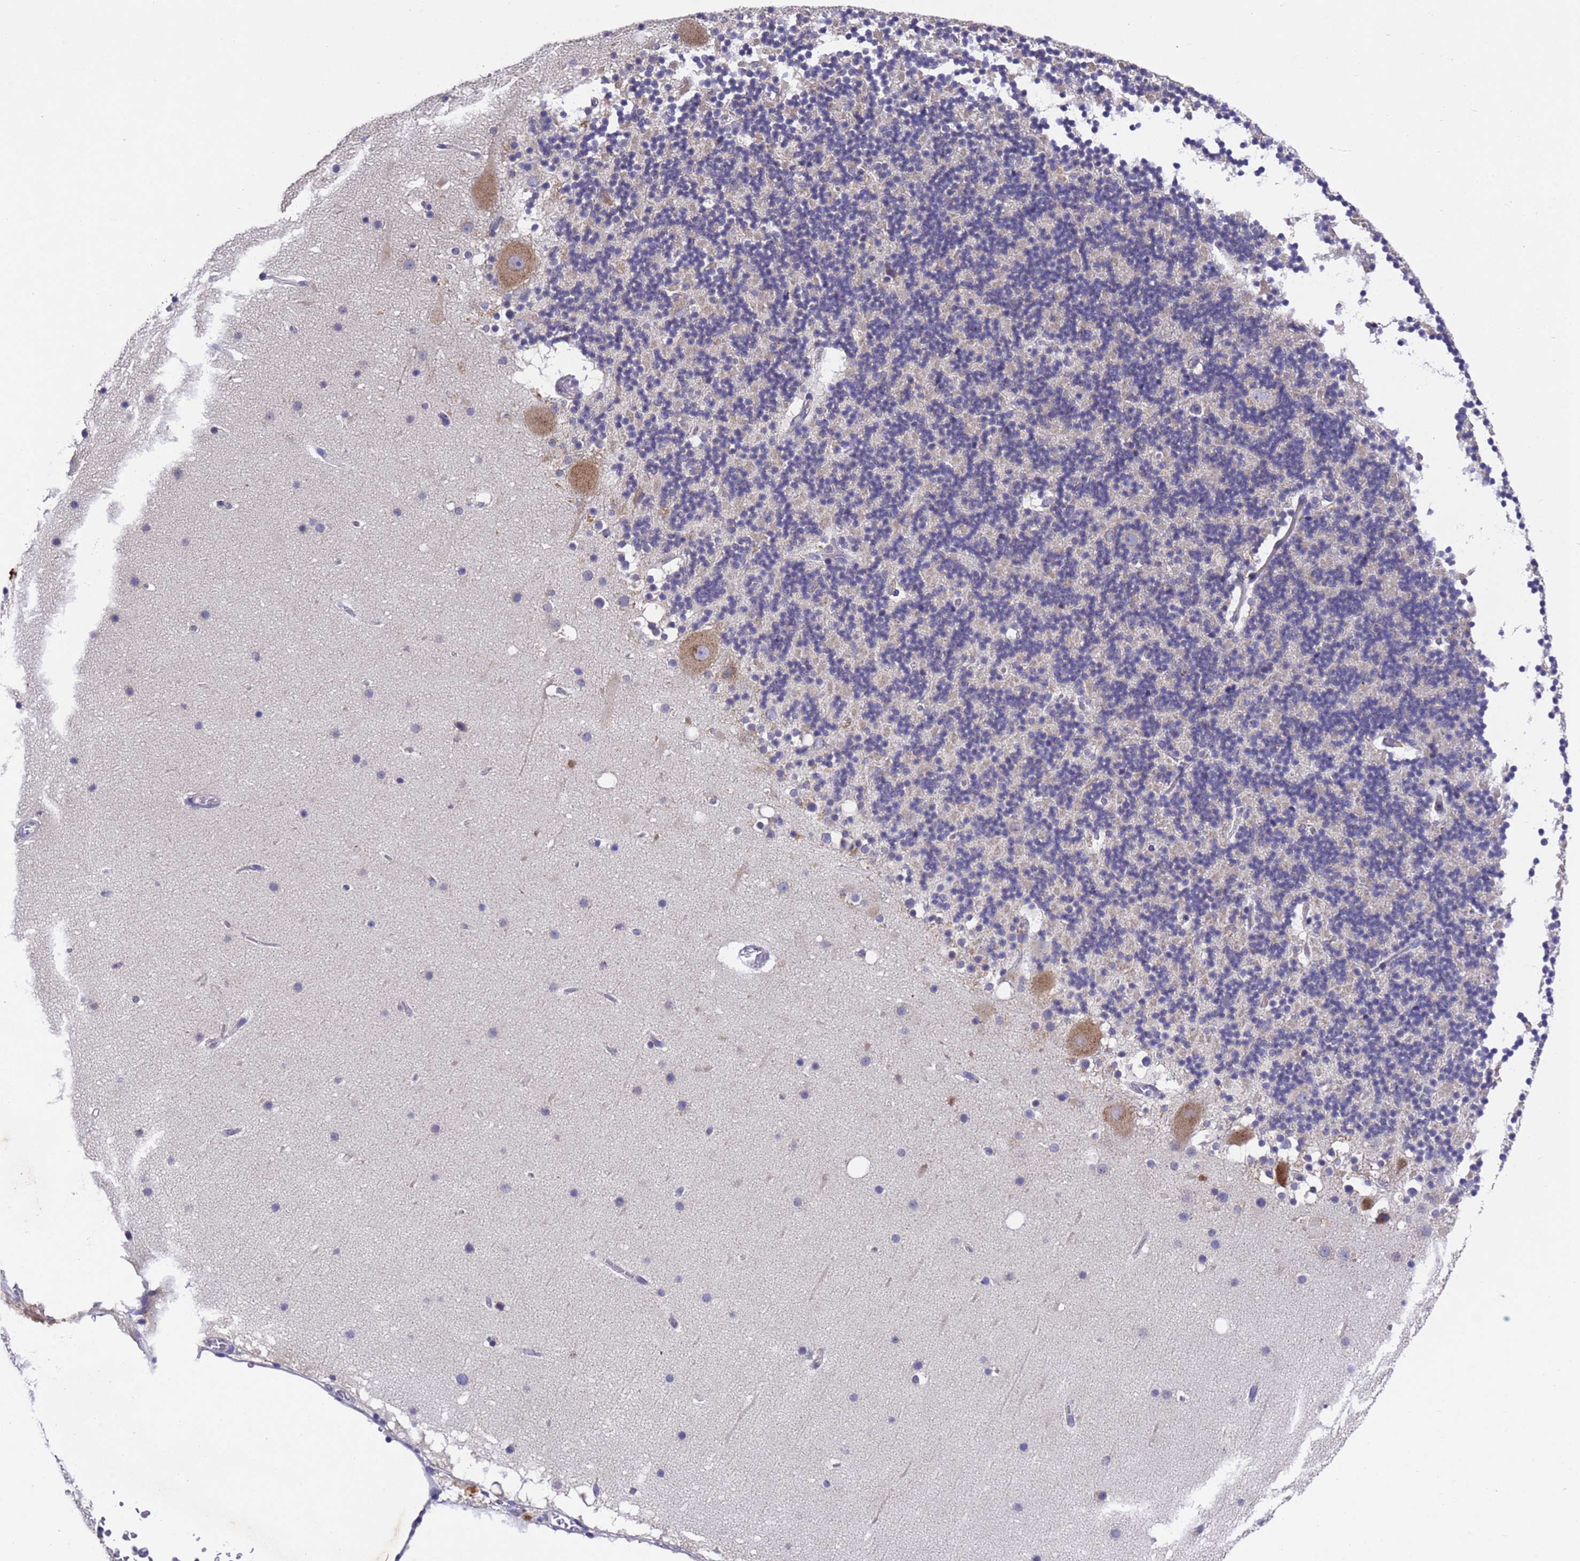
{"staining": {"intensity": "negative", "quantity": "none", "location": "none"}, "tissue": "cerebellum", "cell_type": "Cells in granular layer", "image_type": "normal", "snomed": [{"axis": "morphology", "description": "Normal tissue, NOS"}, {"axis": "topography", "description": "Cerebellum"}], "caption": "Cerebellum stained for a protein using immunohistochemistry exhibits no staining cells in granular layer.", "gene": "DCAF12L1", "patient": {"sex": "male", "age": 57}}